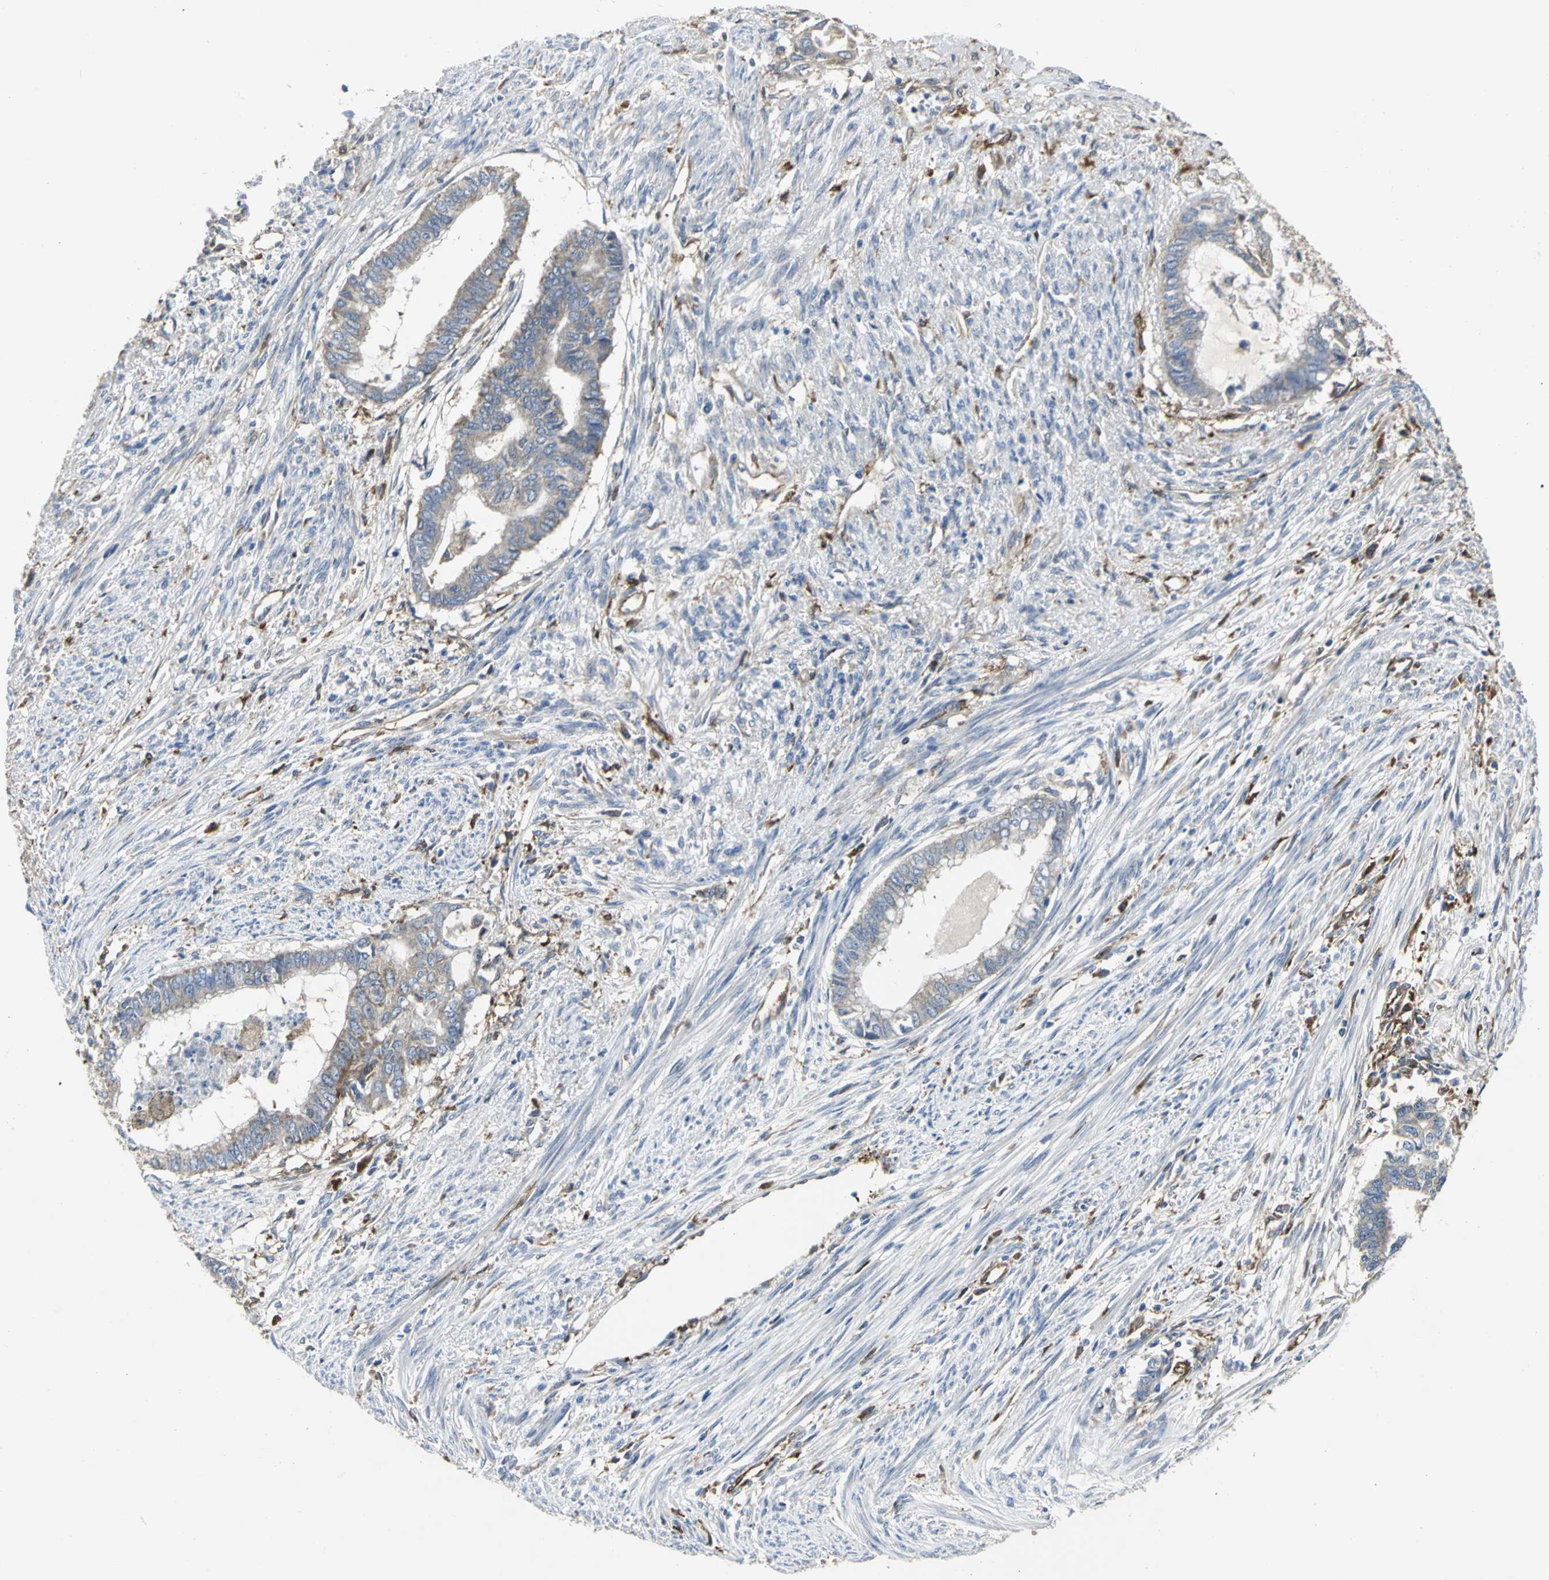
{"staining": {"intensity": "moderate", "quantity": ">75%", "location": "cytoplasmic/membranous"}, "tissue": "endometrial cancer", "cell_type": "Tumor cells", "image_type": "cancer", "snomed": [{"axis": "morphology", "description": "Adenocarcinoma, NOS"}, {"axis": "topography", "description": "Endometrium"}], "caption": "IHC image of adenocarcinoma (endometrial) stained for a protein (brown), which displays medium levels of moderate cytoplasmic/membranous expression in approximately >75% of tumor cells.", "gene": "CHRNB1", "patient": {"sex": "female", "age": 79}}